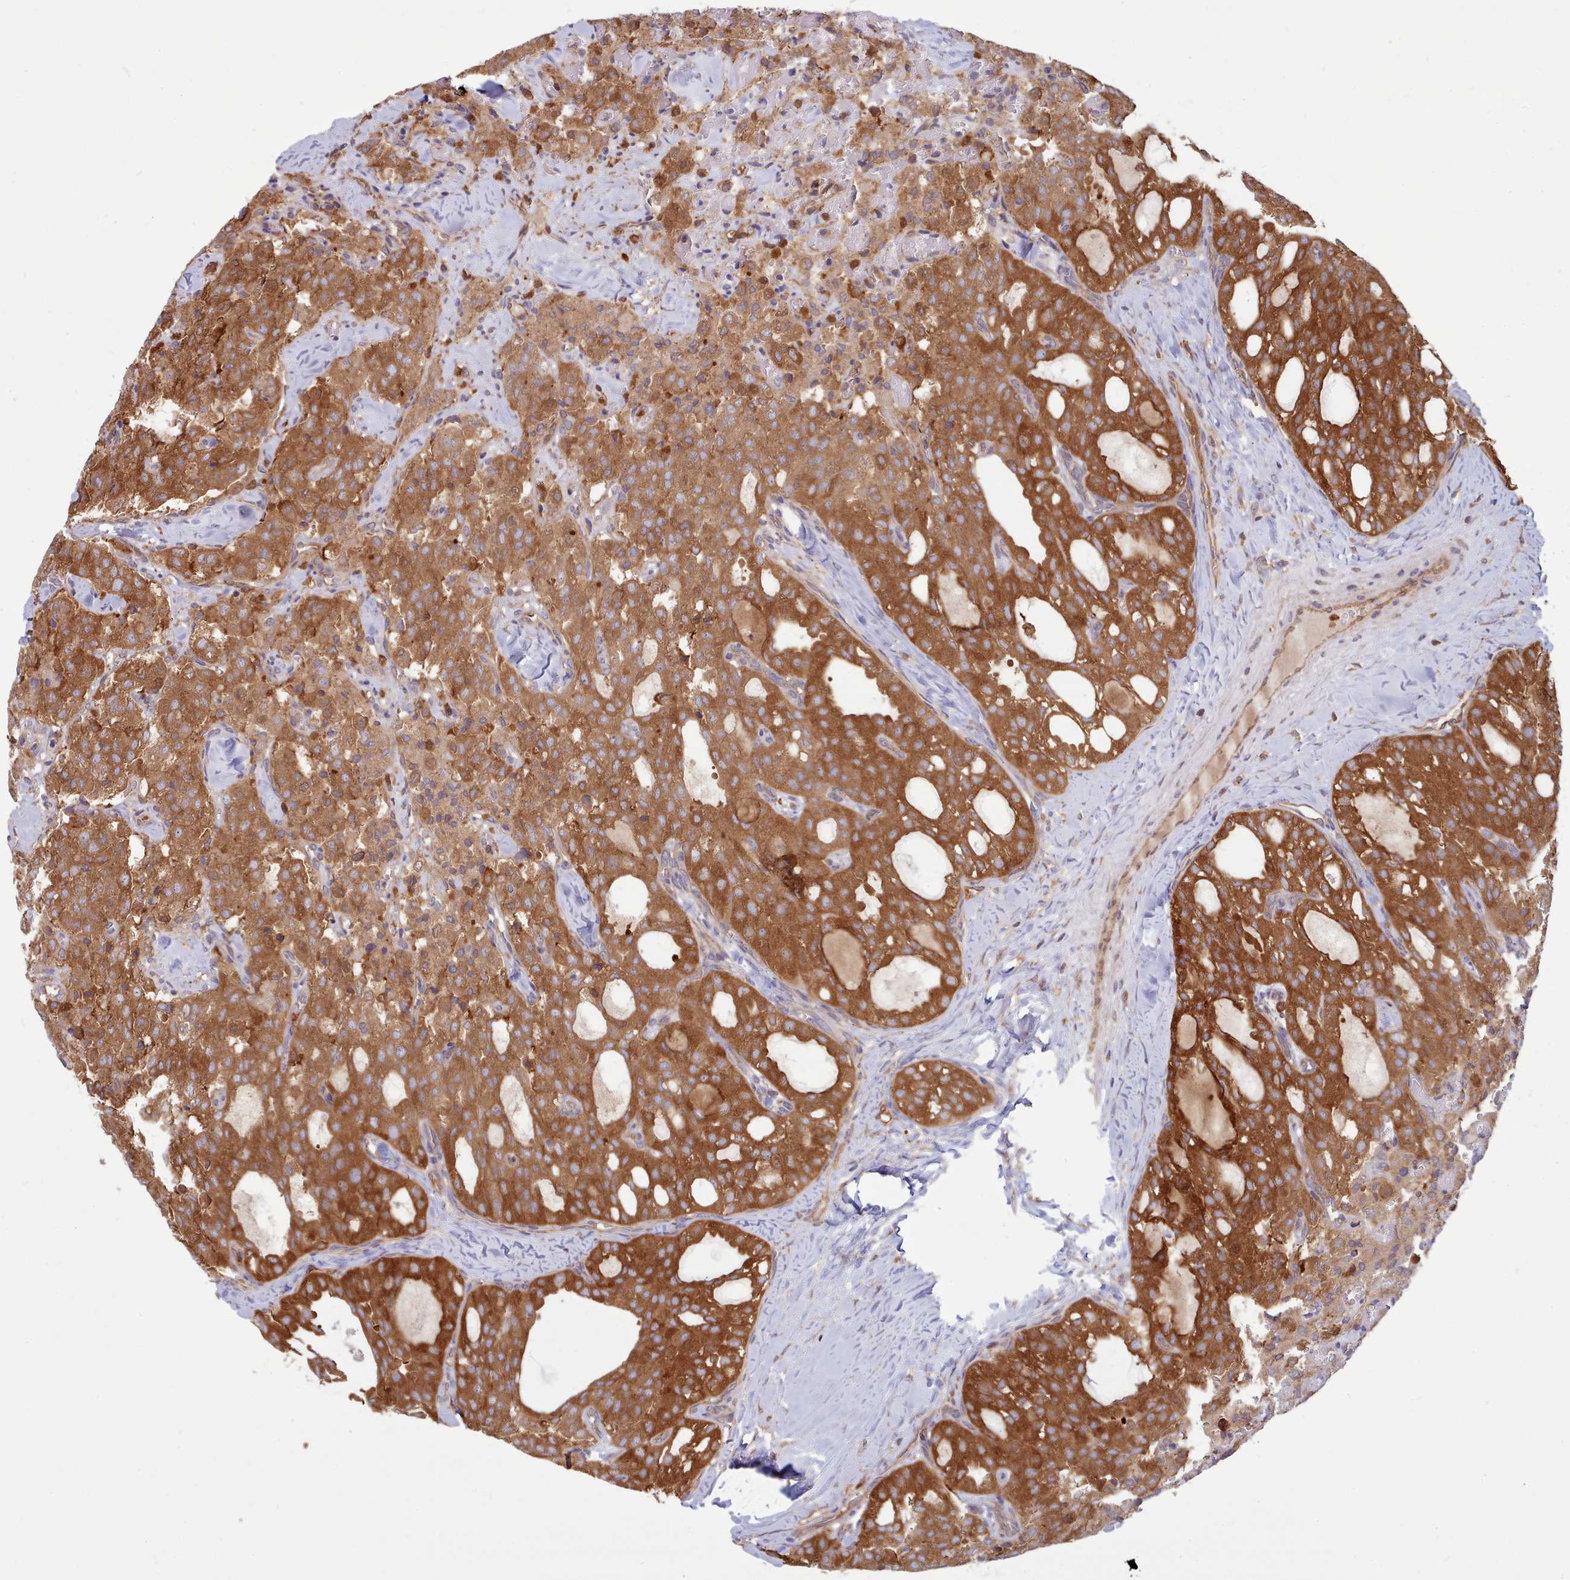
{"staining": {"intensity": "strong", "quantity": ">75%", "location": "cytoplasmic/membranous"}, "tissue": "thyroid cancer", "cell_type": "Tumor cells", "image_type": "cancer", "snomed": [{"axis": "morphology", "description": "Follicular adenoma carcinoma, NOS"}, {"axis": "topography", "description": "Thyroid gland"}], "caption": "High-magnification brightfield microscopy of thyroid cancer (follicular adenoma carcinoma) stained with DAB (brown) and counterstained with hematoxylin (blue). tumor cells exhibit strong cytoplasmic/membranous positivity is identified in approximately>75% of cells. Using DAB (3,3'-diaminobenzidine) (brown) and hematoxylin (blue) stains, captured at high magnification using brightfield microscopy.", "gene": "SLC4A9", "patient": {"sex": "male", "age": 75}}